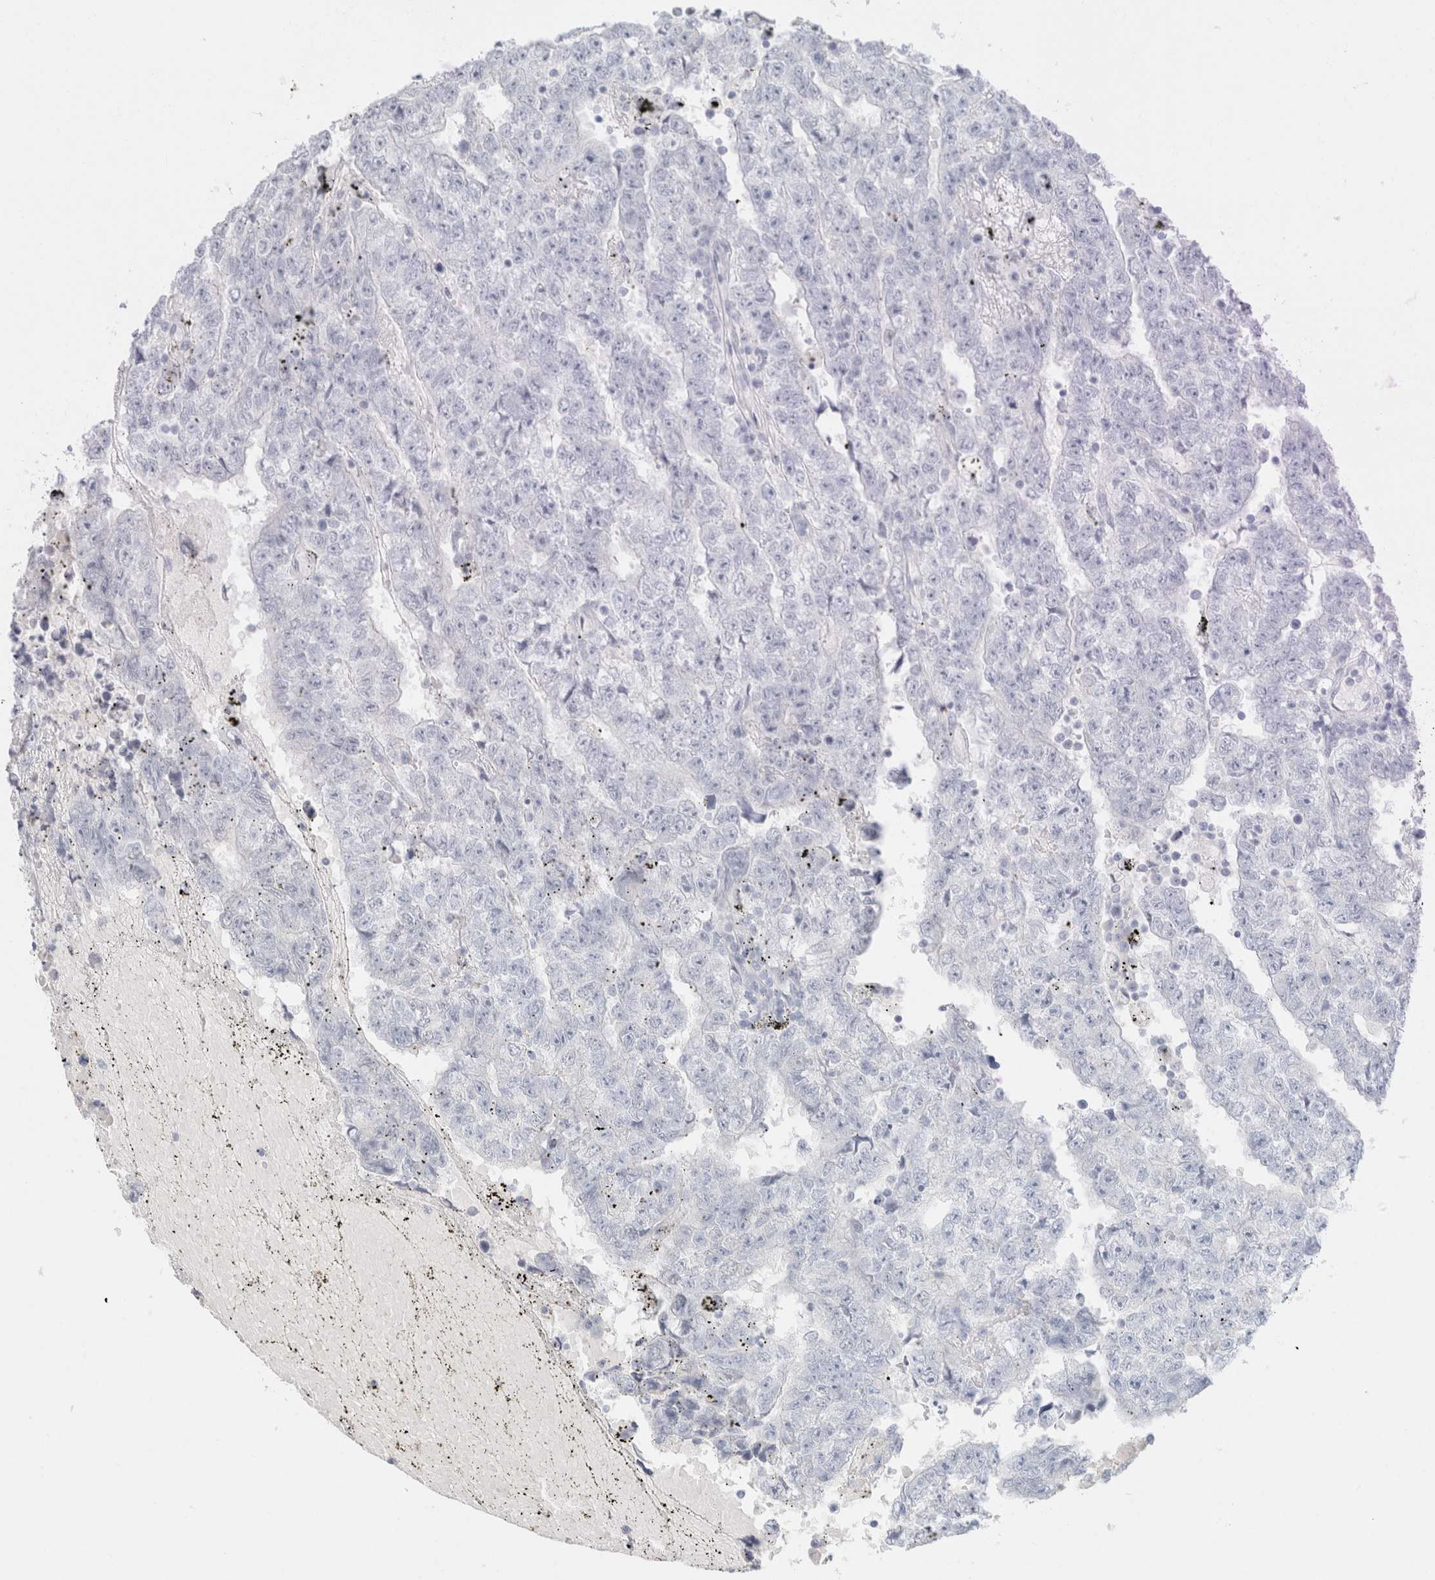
{"staining": {"intensity": "negative", "quantity": "none", "location": "none"}, "tissue": "testis cancer", "cell_type": "Tumor cells", "image_type": "cancer", "snomed": [{"axis": "morphology", "description": "Carcinoma, Embryonal, NOS"}, {"axis": "topography", "description": "Testis"}], "caption": "DAB (3,3'-diaminobenzidine) immunohistochemical staining of testis cancer exhibits no significant expression in tumor cells.", "gene": "CPQ", "patient": {"sex": "male", "age": 25}}